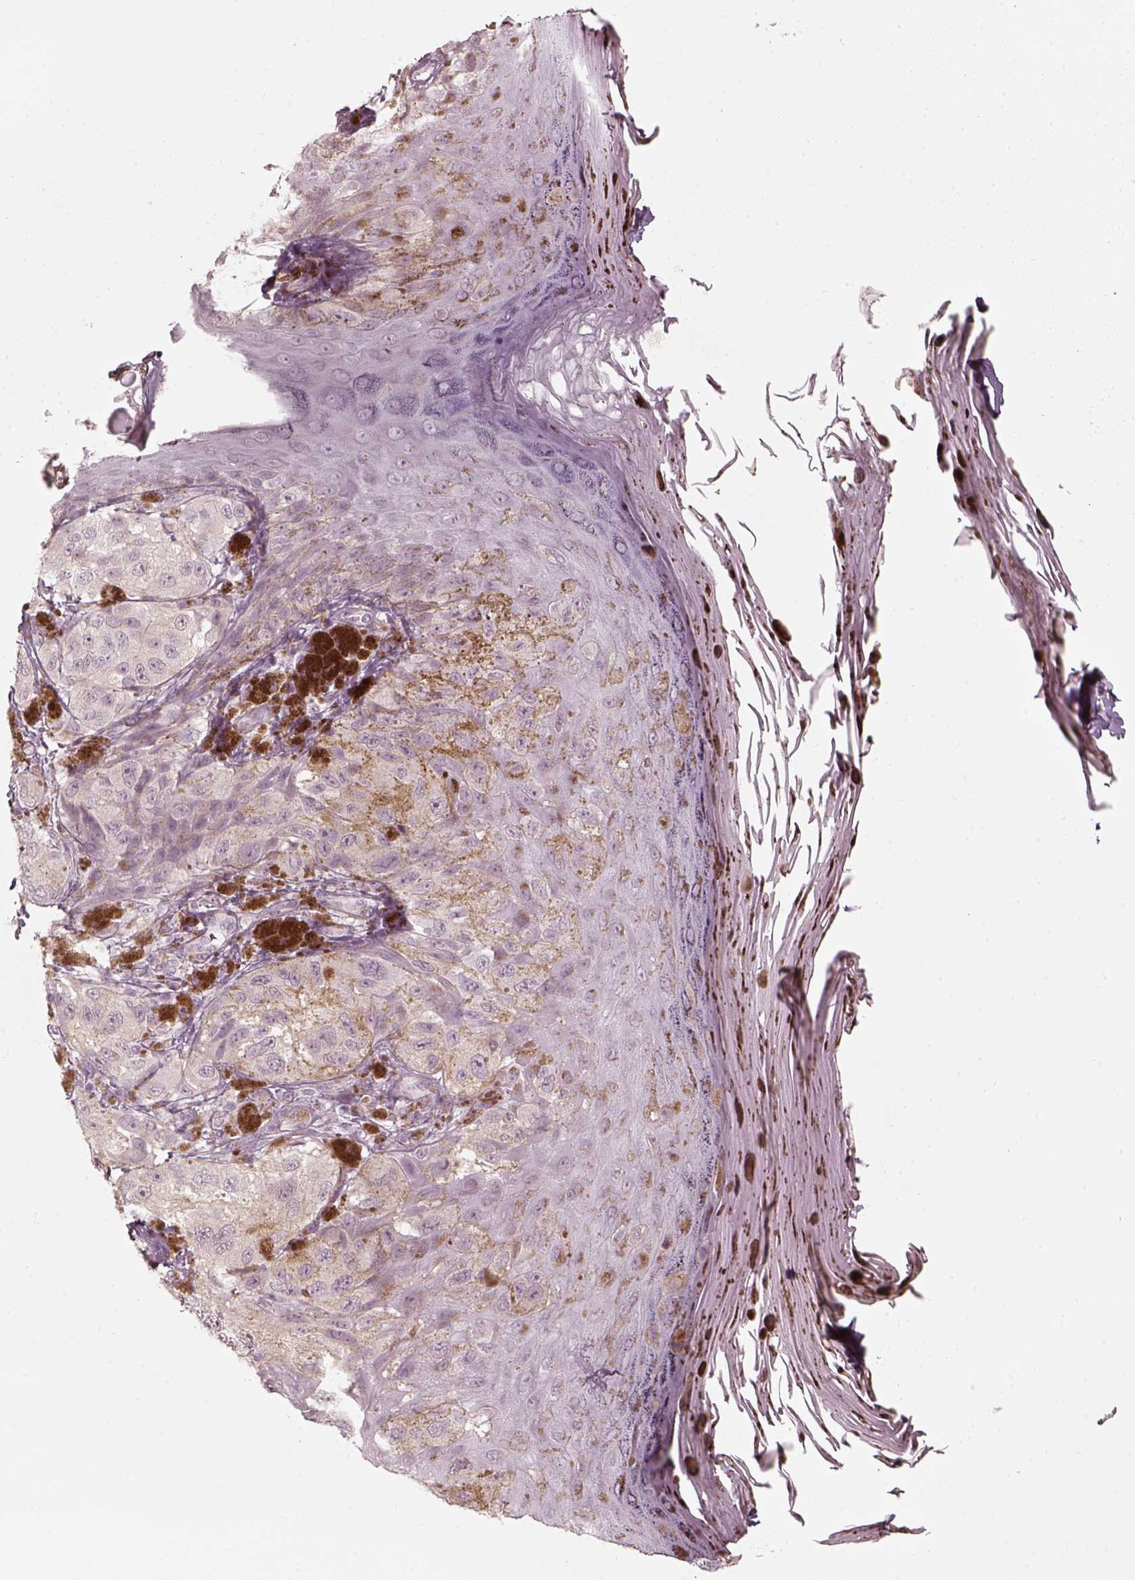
{"staining": {"intensity": "negative", "quantity": "none", "location": "none"}, "tissue": "melanoma", "cell_type": "Tumor cells", "image_type": "cancer", "snomed": [{"axis": "morphology", "description": "Malignant melanoma, NOS"}, {"axis": "topography", "description": "Skin"}], "caption": "There is no significant positivity in tumor cells of malignant melanoma. Nuclei are stained in blue.", "gene": "LAMB2", "patient": {"sex": "male", "age": 36}}